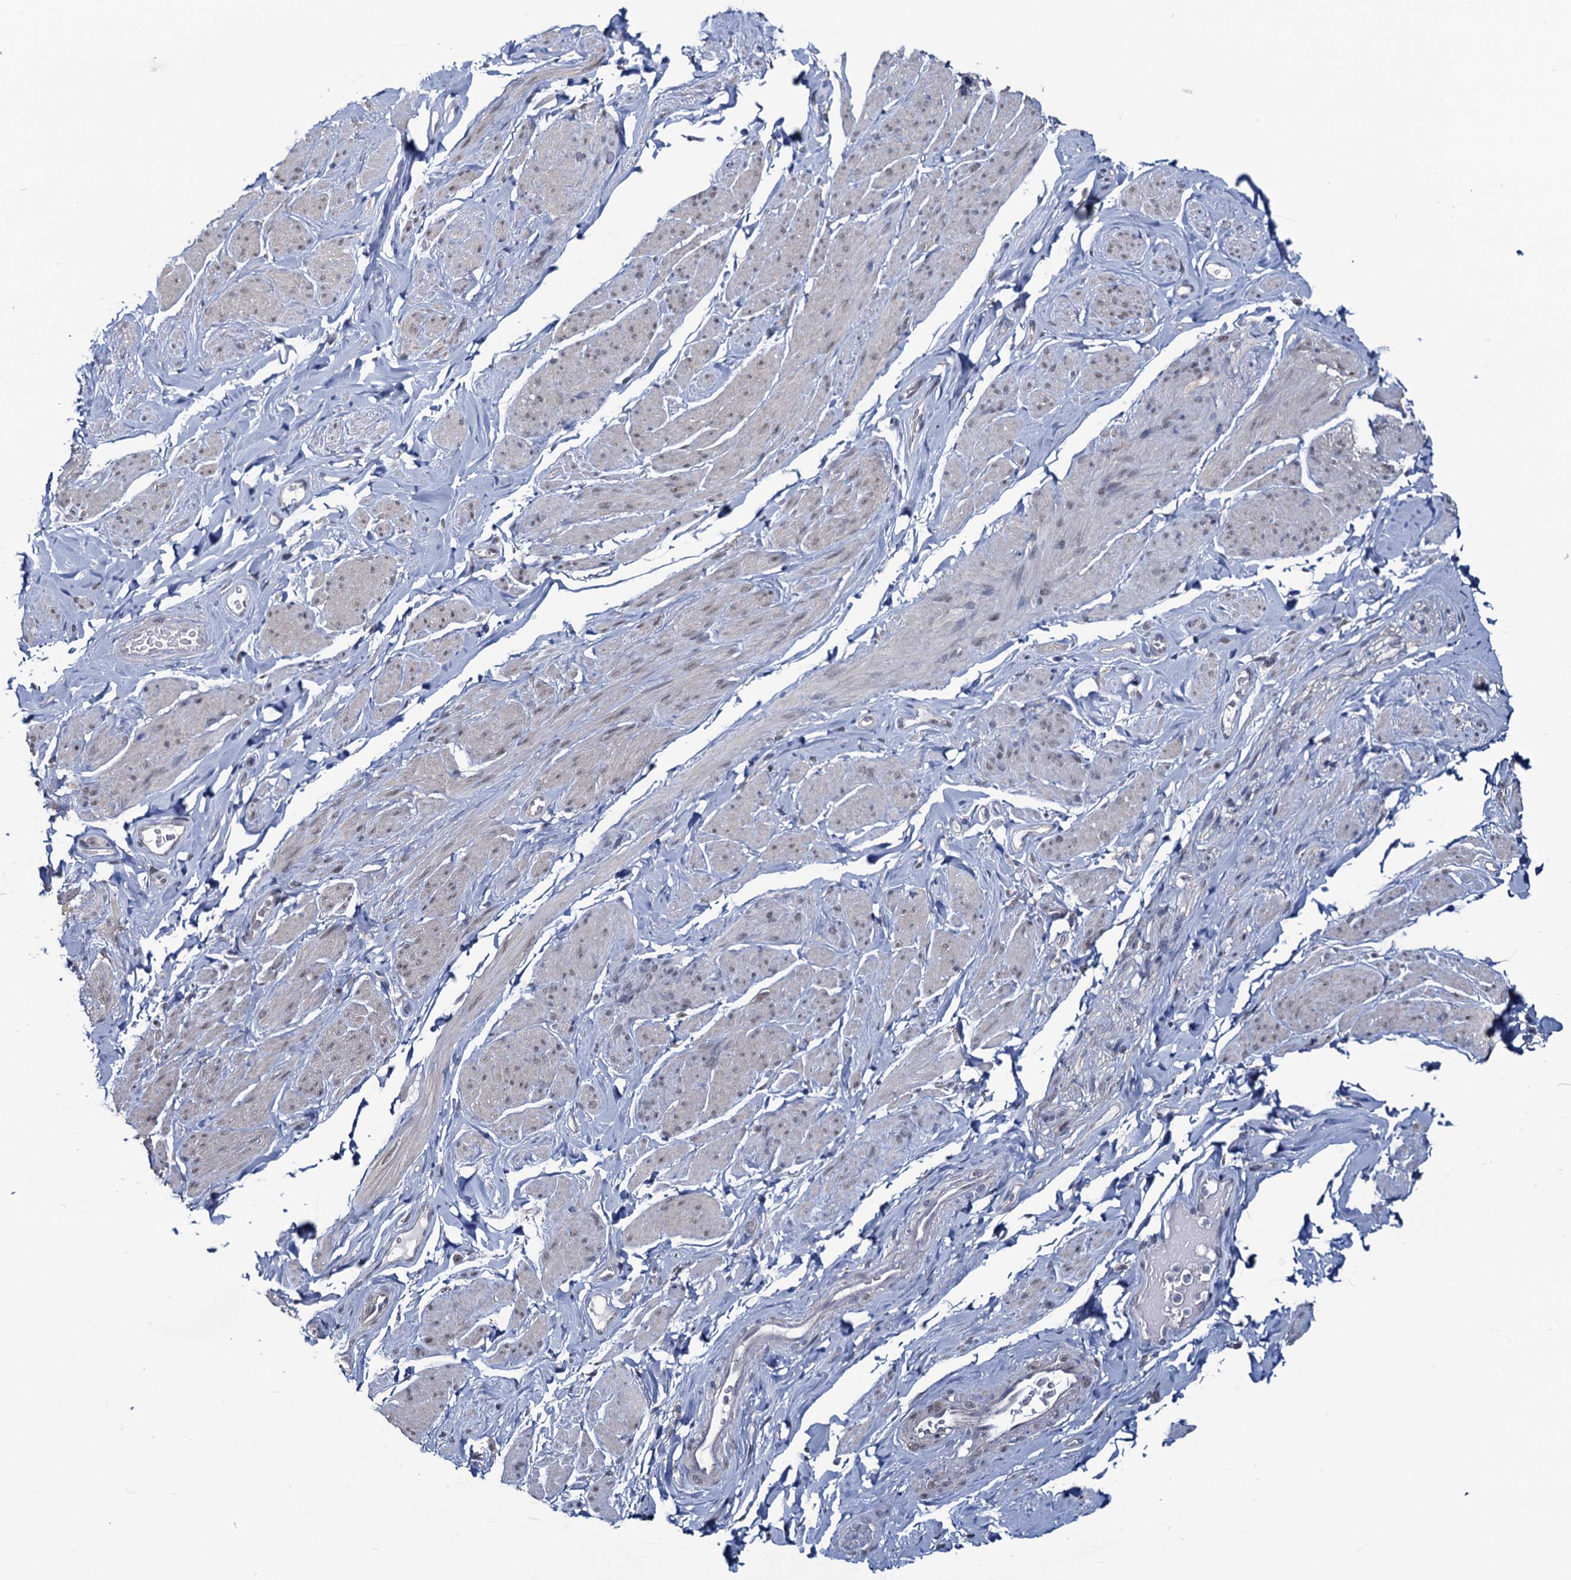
{"staining": {"intensity": "weak", "quantity": "<25%", "location": "nuclear"}, "tissue": "smooth muscle", "cell_type": "Smooth muscle cells", "image_type": "normal", "snomed": [{"axis": "morphology", "description": "Normal tissue, NOS"}, {"axis": "topography", "description": "Smooth muscle"}, {"axis": "topography", "description": "Peripheral nerve tissue"}], "caption": "Benign smooth muscle was stained to show a protein in brown. There is no significant staining in smooth muscle cells.", "gene": "RTKN2", "patient": {"sex": "male", "age": 69}}